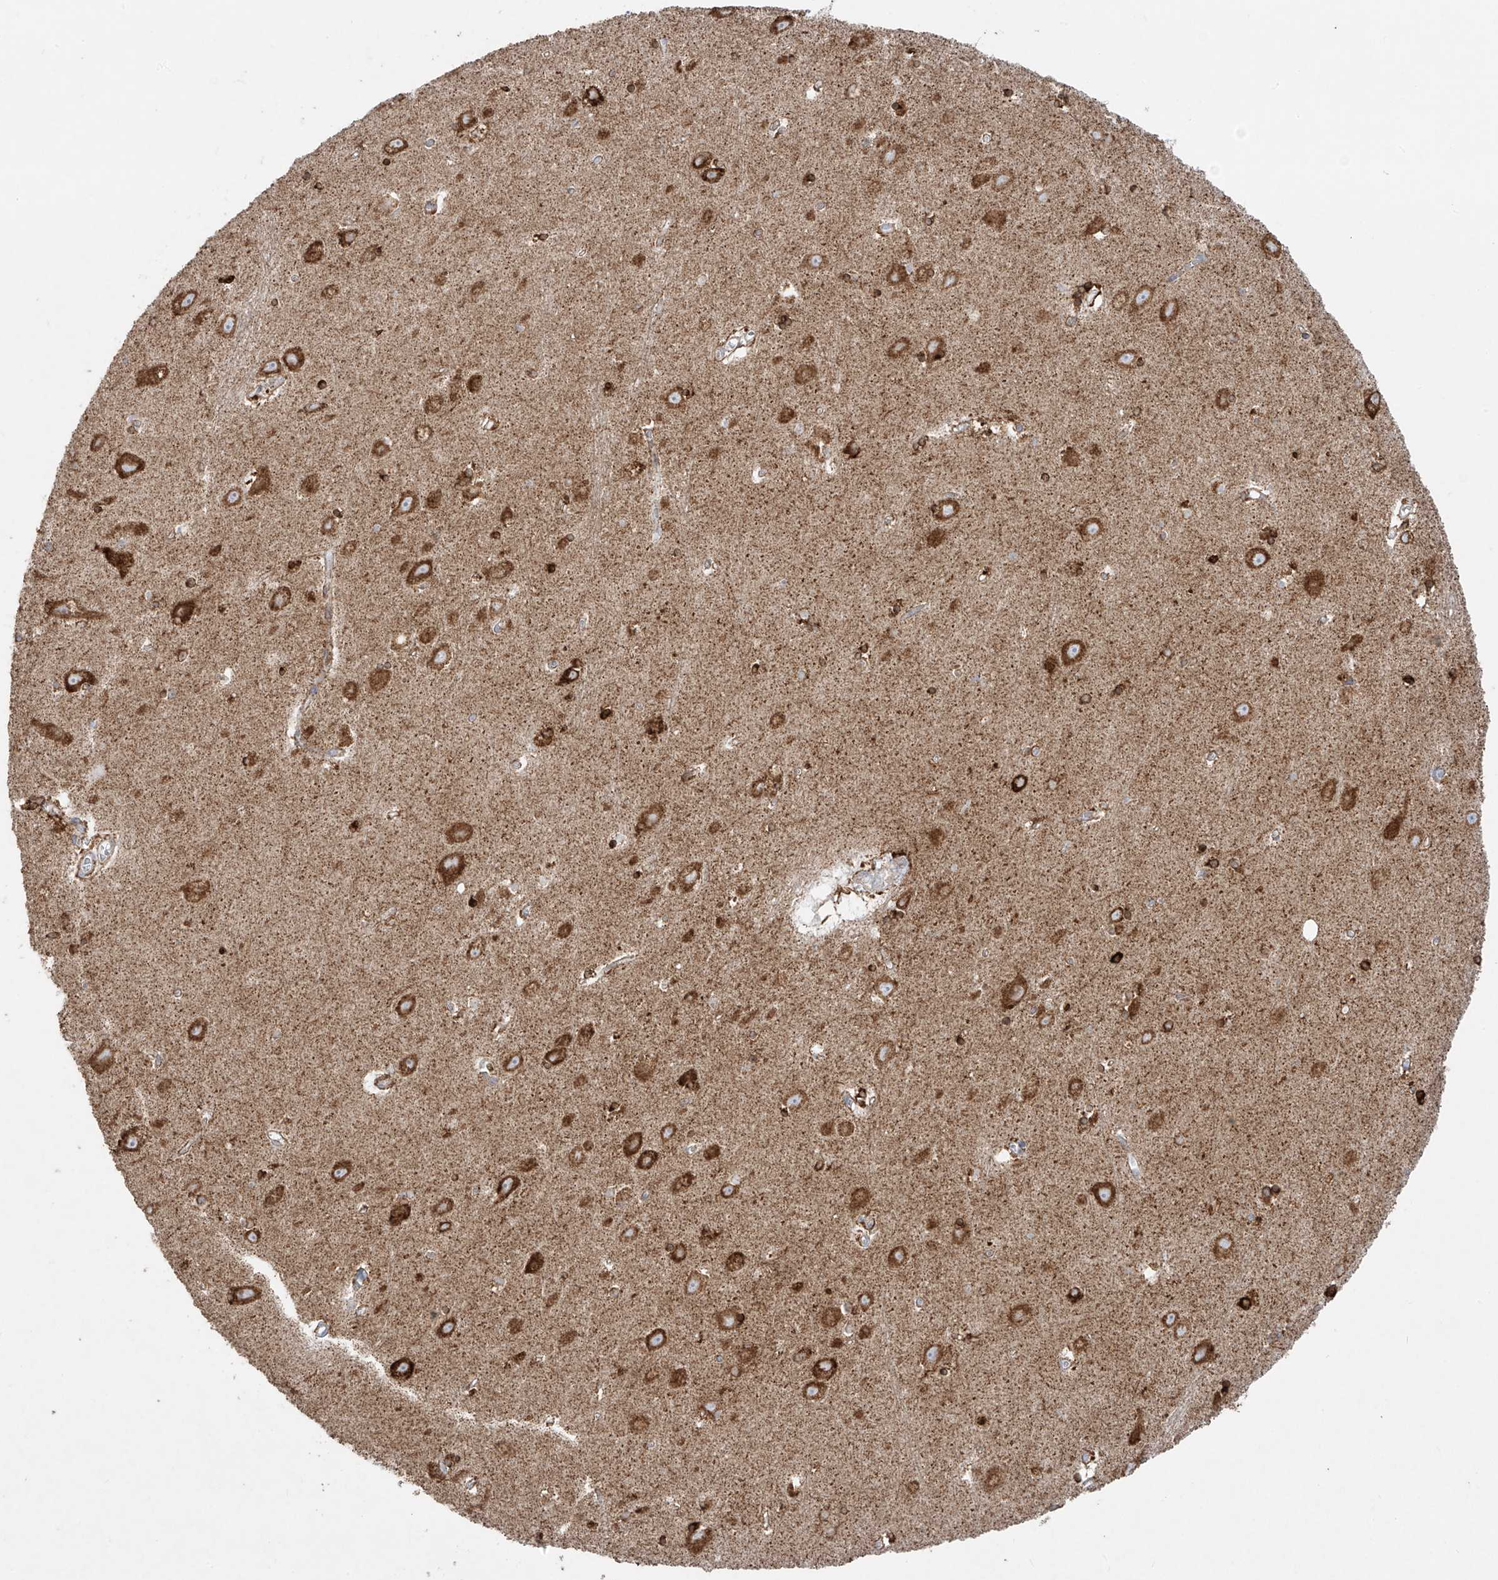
{"staining": {"intensity": "strong", "quantity": "<25%", "location": "cytoplasmic/membranous"}, "tissue": "hippocampus", "cell_type": "Glial cells", "image_type": "normal", "snomed": [{"axis": "morphology", "description": "Normal tissue, NOS"}, {"axis": "topography", "description": "Hippocampus"}], "caption": "Immunohistochemical staining of unremarkable hippocampus reveals medium levels of strong cytoplasmic/membranous expression in approximately <25% of glial cells.", "gene": "COLGALT2", "patient": {"sex": "female", "age": 64}}